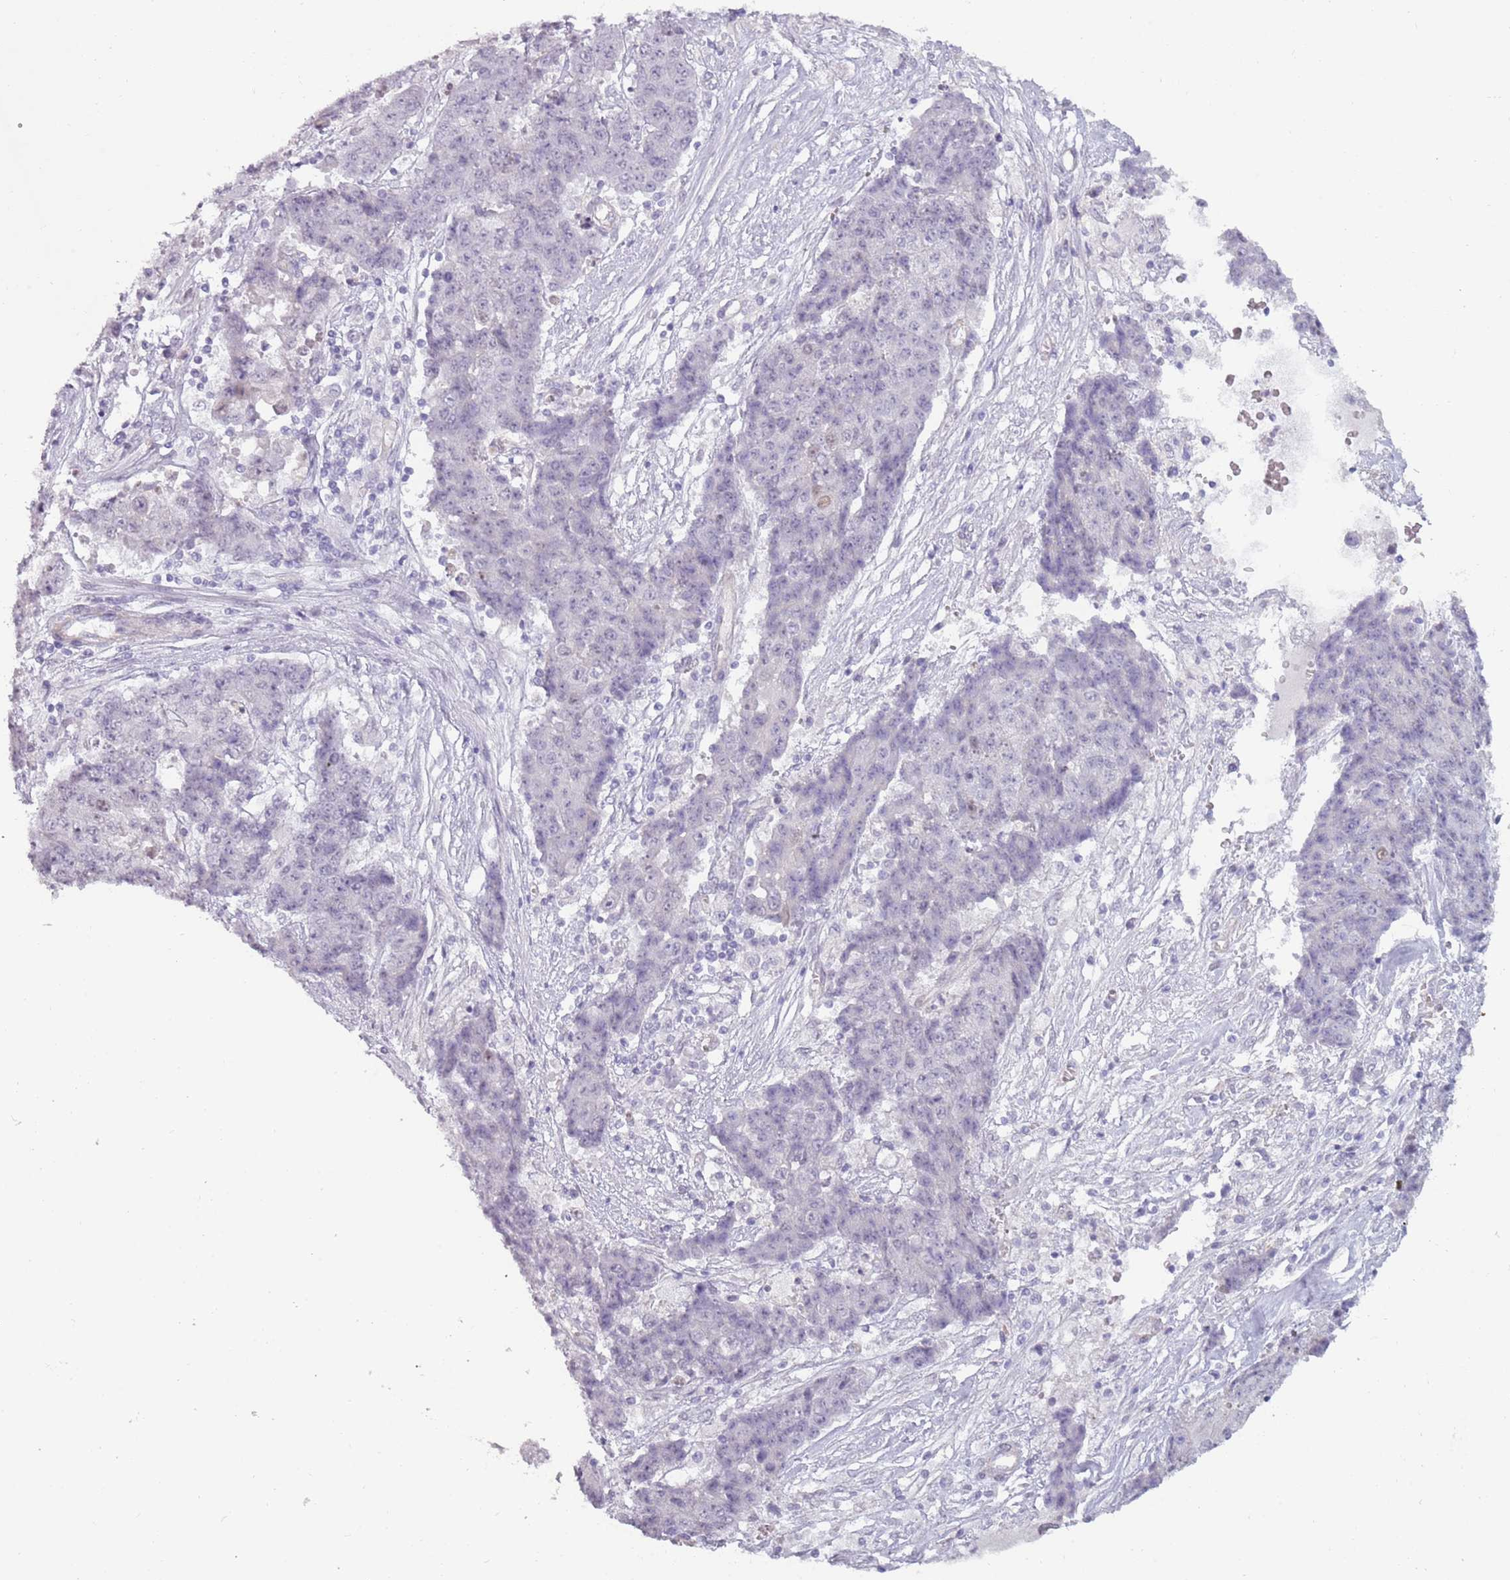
{"staining": {"intensity": "negative", "quantity": "none", "location": "none"}, "tissue": "ovarian cancer", "cell_type": "Tumor cells", "image_type": "cancer", "snomed": [{"axis": "morphology", "description": "Carcinoma, endometroid"}, {"axis": "topography", "description": "Ovary"}], "caption": "This is an immunohistochemistry (IHC) photomicrograph of human ovarian endometroid carcinoma. There is no positivity in tumor cells.", "gene": "RFX2", "patient": {"sex": "female", "age": 42}}